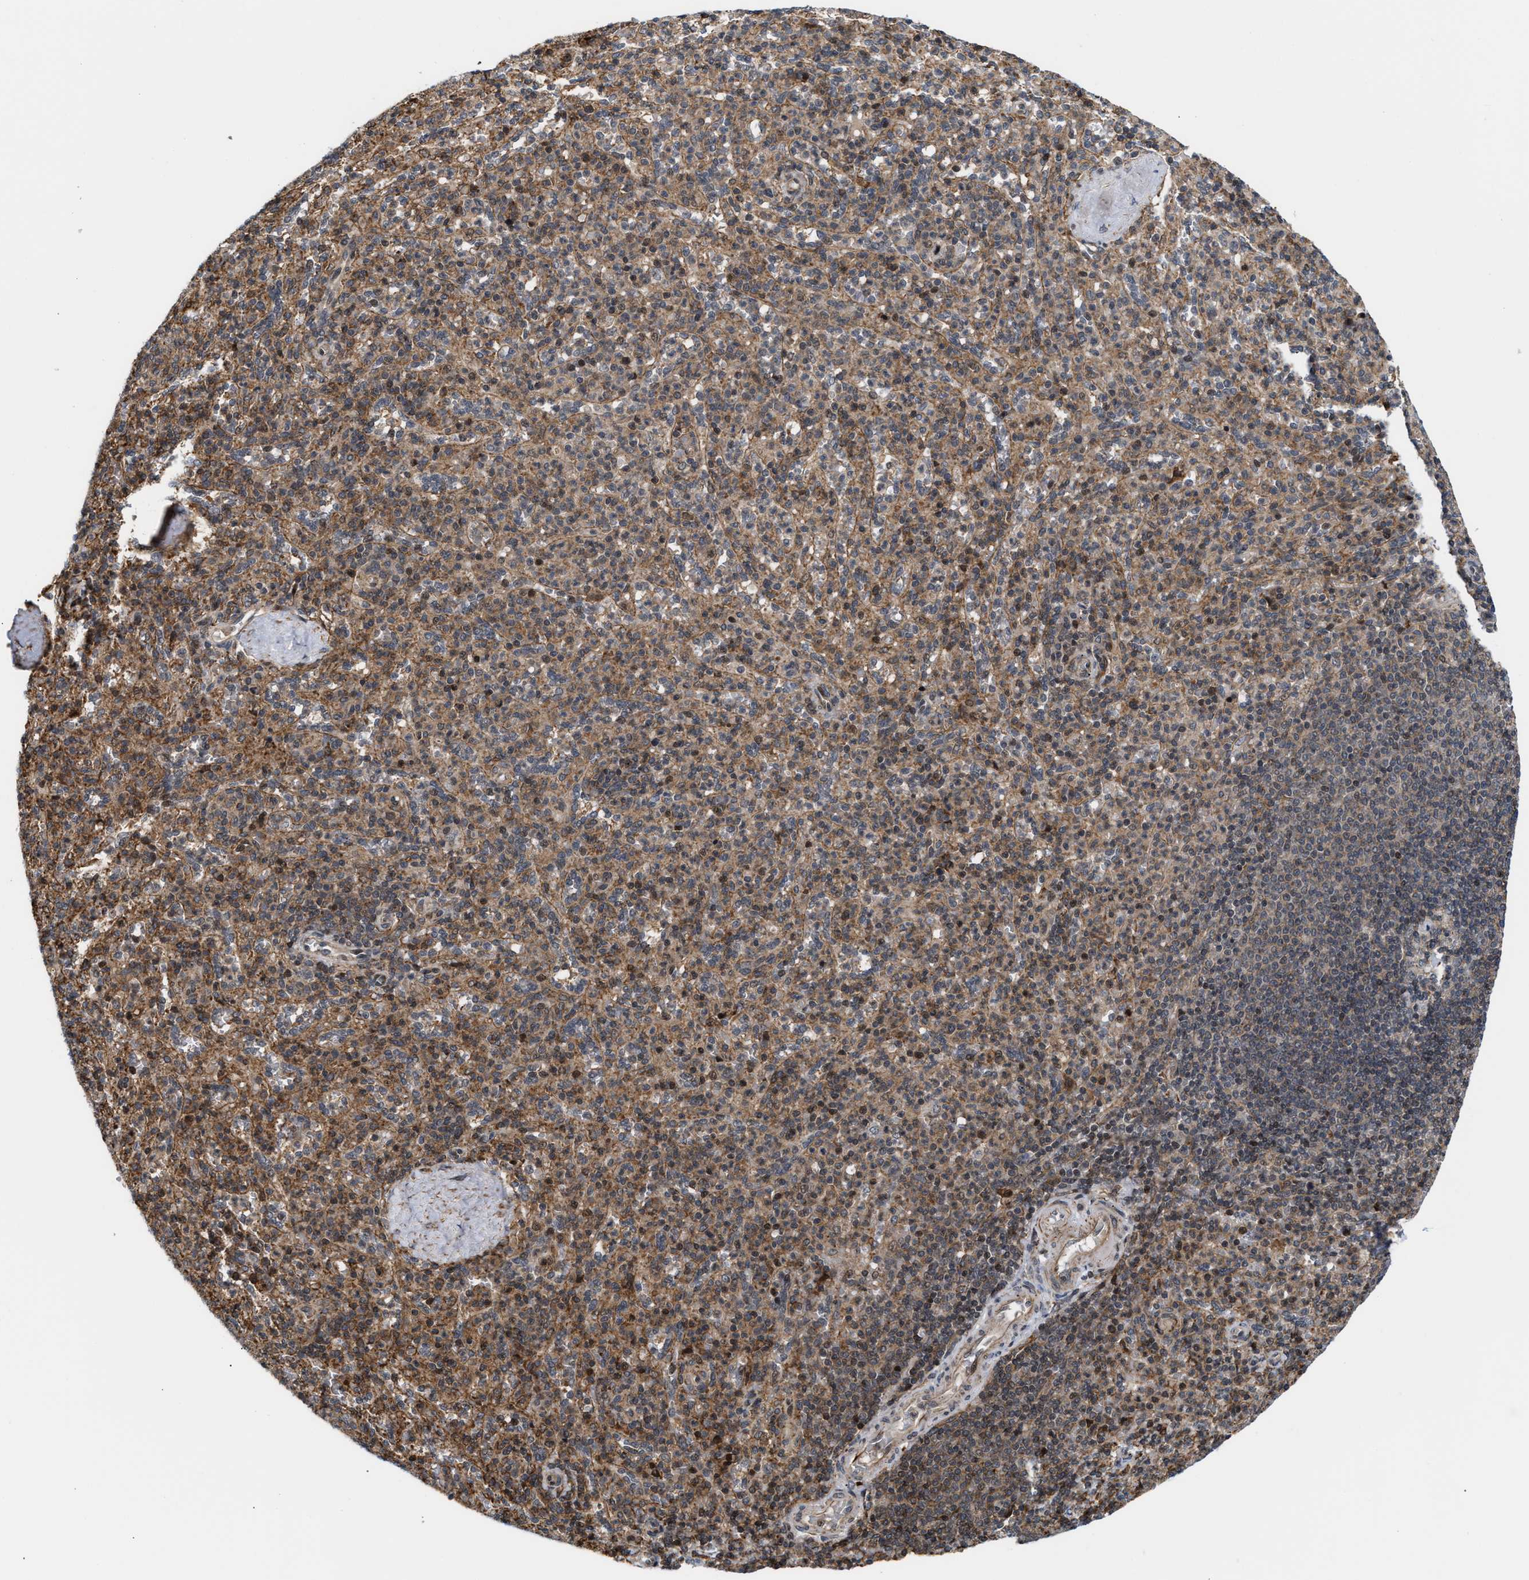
{"staining": {"intensity": "moderate", "quantity": "25%-75%", "location": "cytoplasmic/membranous,nuclear"}, "tissue": "spleen", "cell_type": "Cells in red pulp", "image_type": "normal", "snomed": [{"axis": "morphology", "description": "Normal tissue, NOS"}, {"axis": "topography", "description": "Spleen"}], "caption": "This micrograph reveals benign spleen stained with immunohistochemistry (IHC) to label a protein in brown. The cytoplasmic/membranous,nuclear of cells in red pulp show moderate positivity for the protein. Nuclei are counter-stained blue.", "gene": "STAU2", "patient": {"sex": "male", "age": 36}}